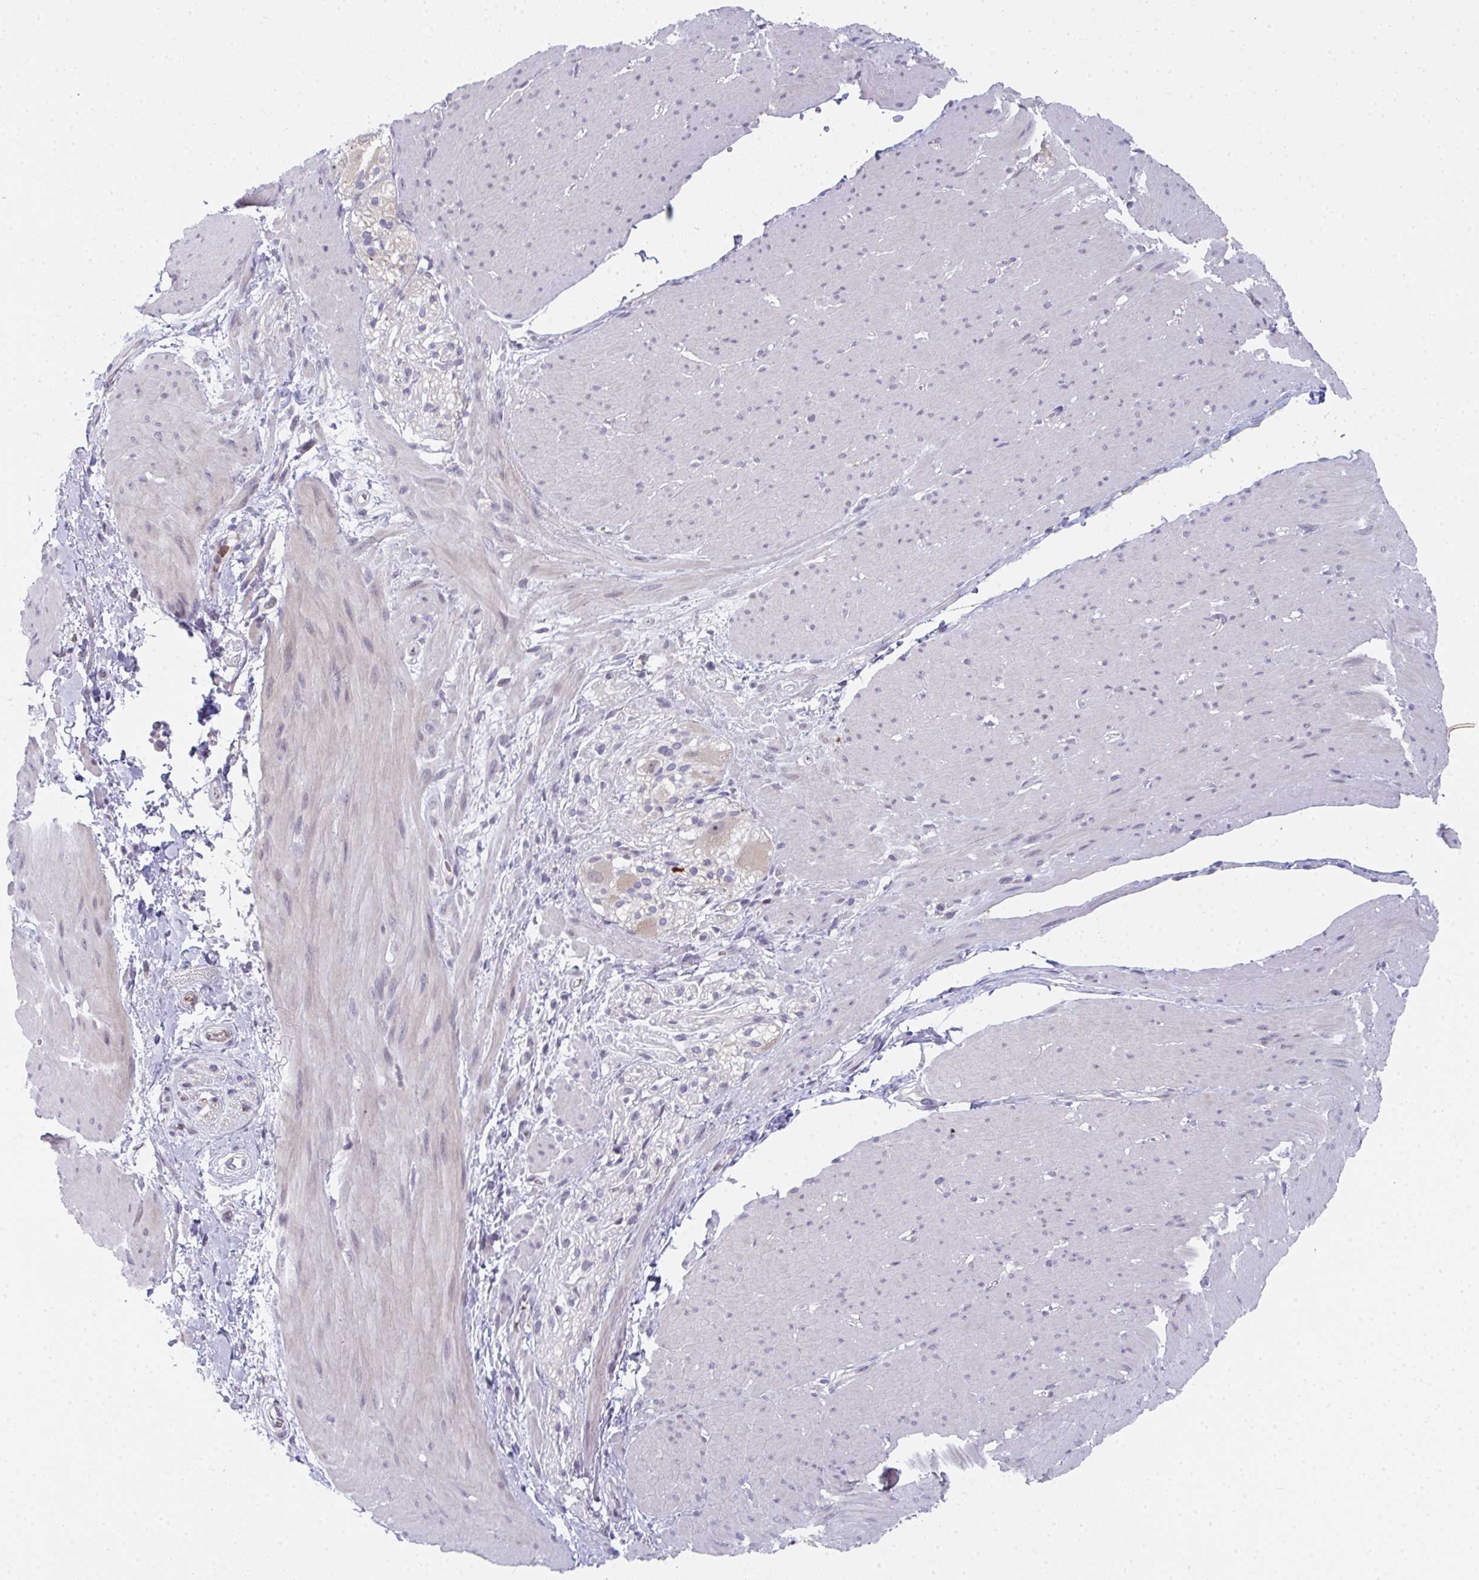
{"staining": {"intensity": "negative", "quantity": "none", "location": "none"}, "tissue": "smooth muscle", "cell_type": "Smooth muscle cells", "image_type": "normal", "snomed": [{"axis": "morphology", "description": "Normal tissue, NOS"}, {"axis": "topography", "description": "Smooth muscle"}, {"axis": "topography", "description": "Rectum"}], "caption": "DAB immunohistochemical staining of unremarkable human smooth muscle demonstrates no significant positivity in smooth muscle cells.", "gene": "RIOK1", "patient": {"sex": "male", "age": 53}}